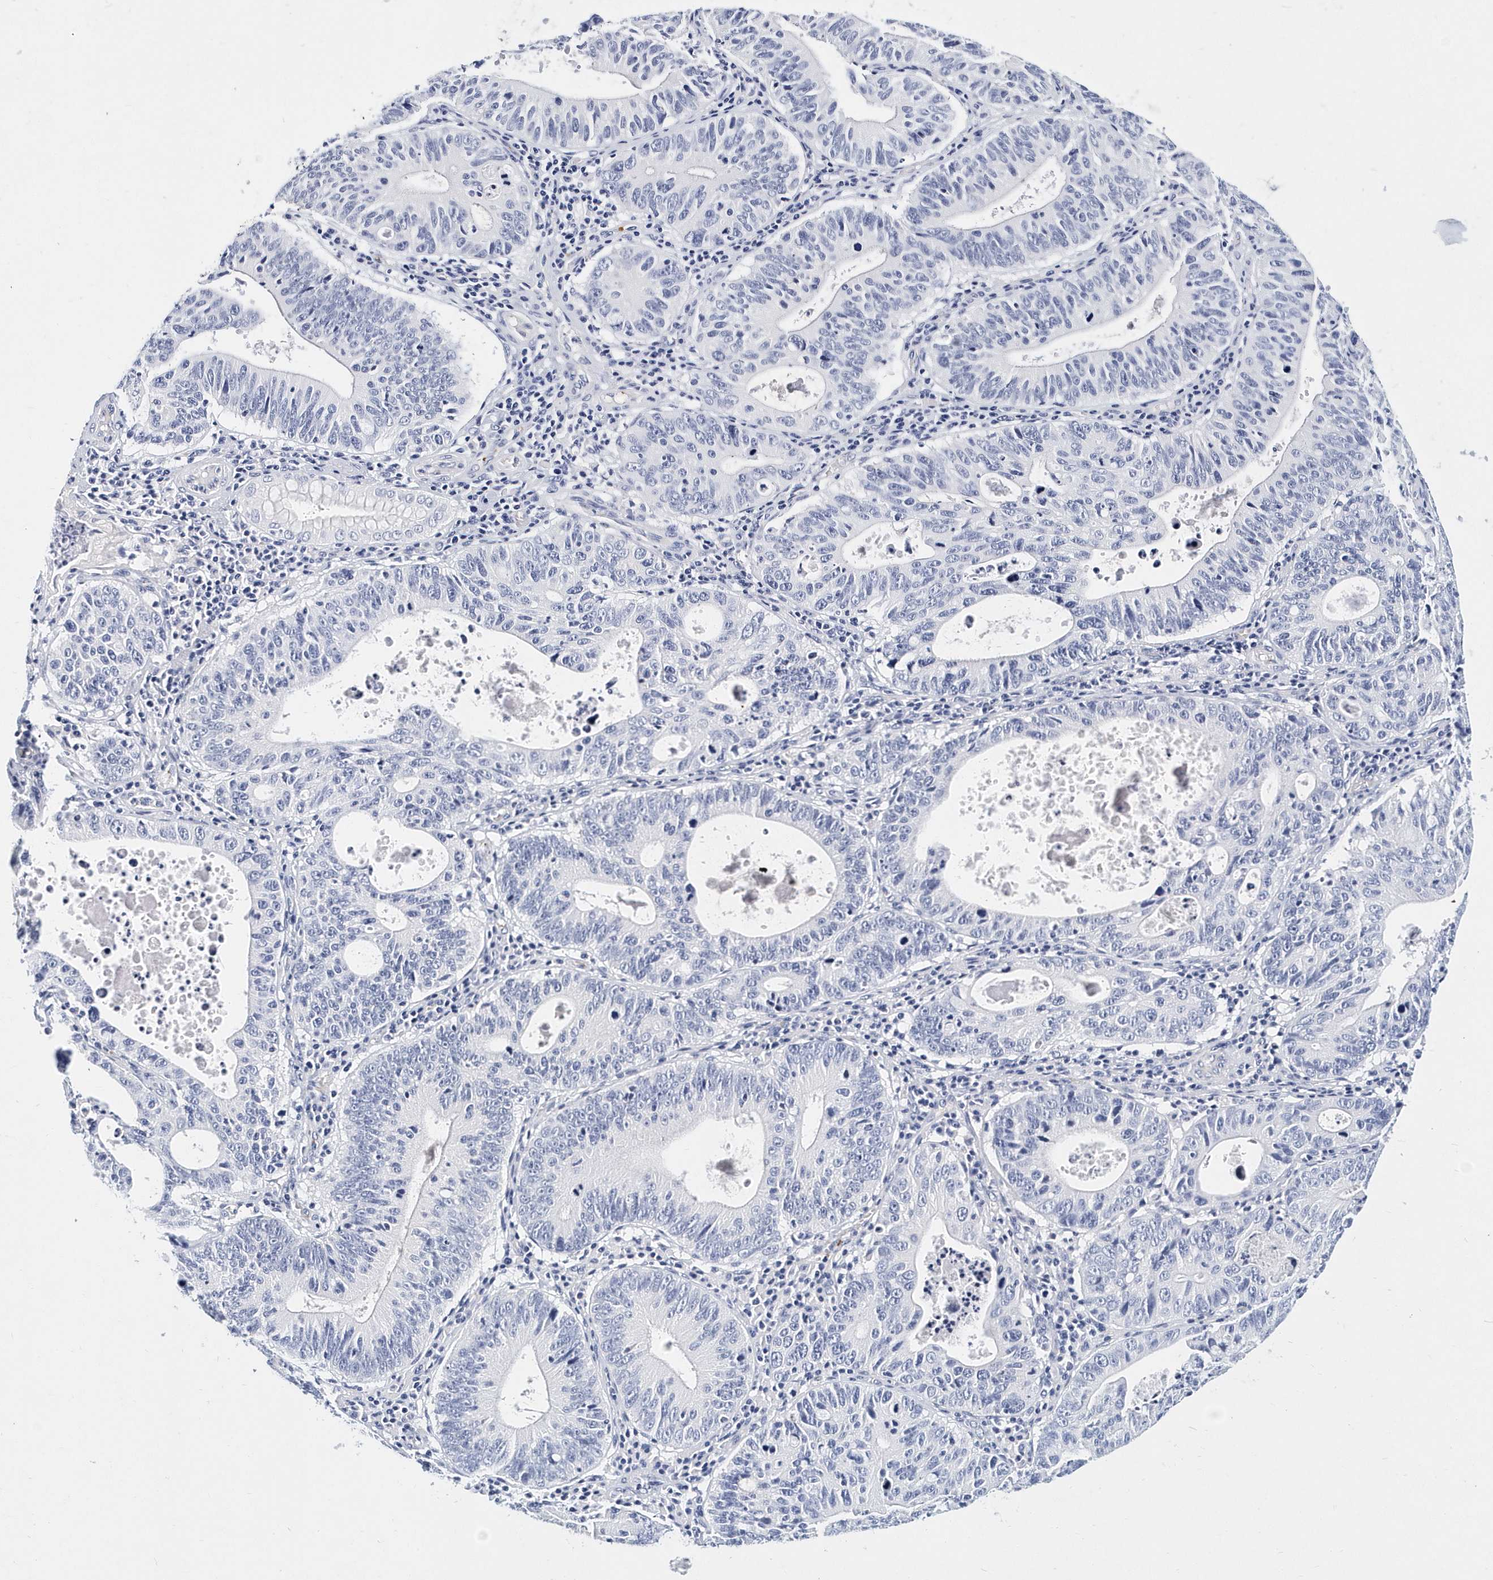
{"staining": {"intensity": "negative", "quantity": "none", "location": "none"}, "tissue": "stomach cancer", "cell_type": "Tumor cells", "image_type": "cancer", "snomed": [{"axis": "morphology", "description": "Adenocarcinoma, NOS"}, {"axis": "topography", "description": "Stomach"}], "caption": "Stomach adenocarcinoma stained for a protein using immunohistochemistry (IHC) displays no staining tumor cells.", "gene": "ITGA2B", "patient": {"sex": "male", "age": 59}}